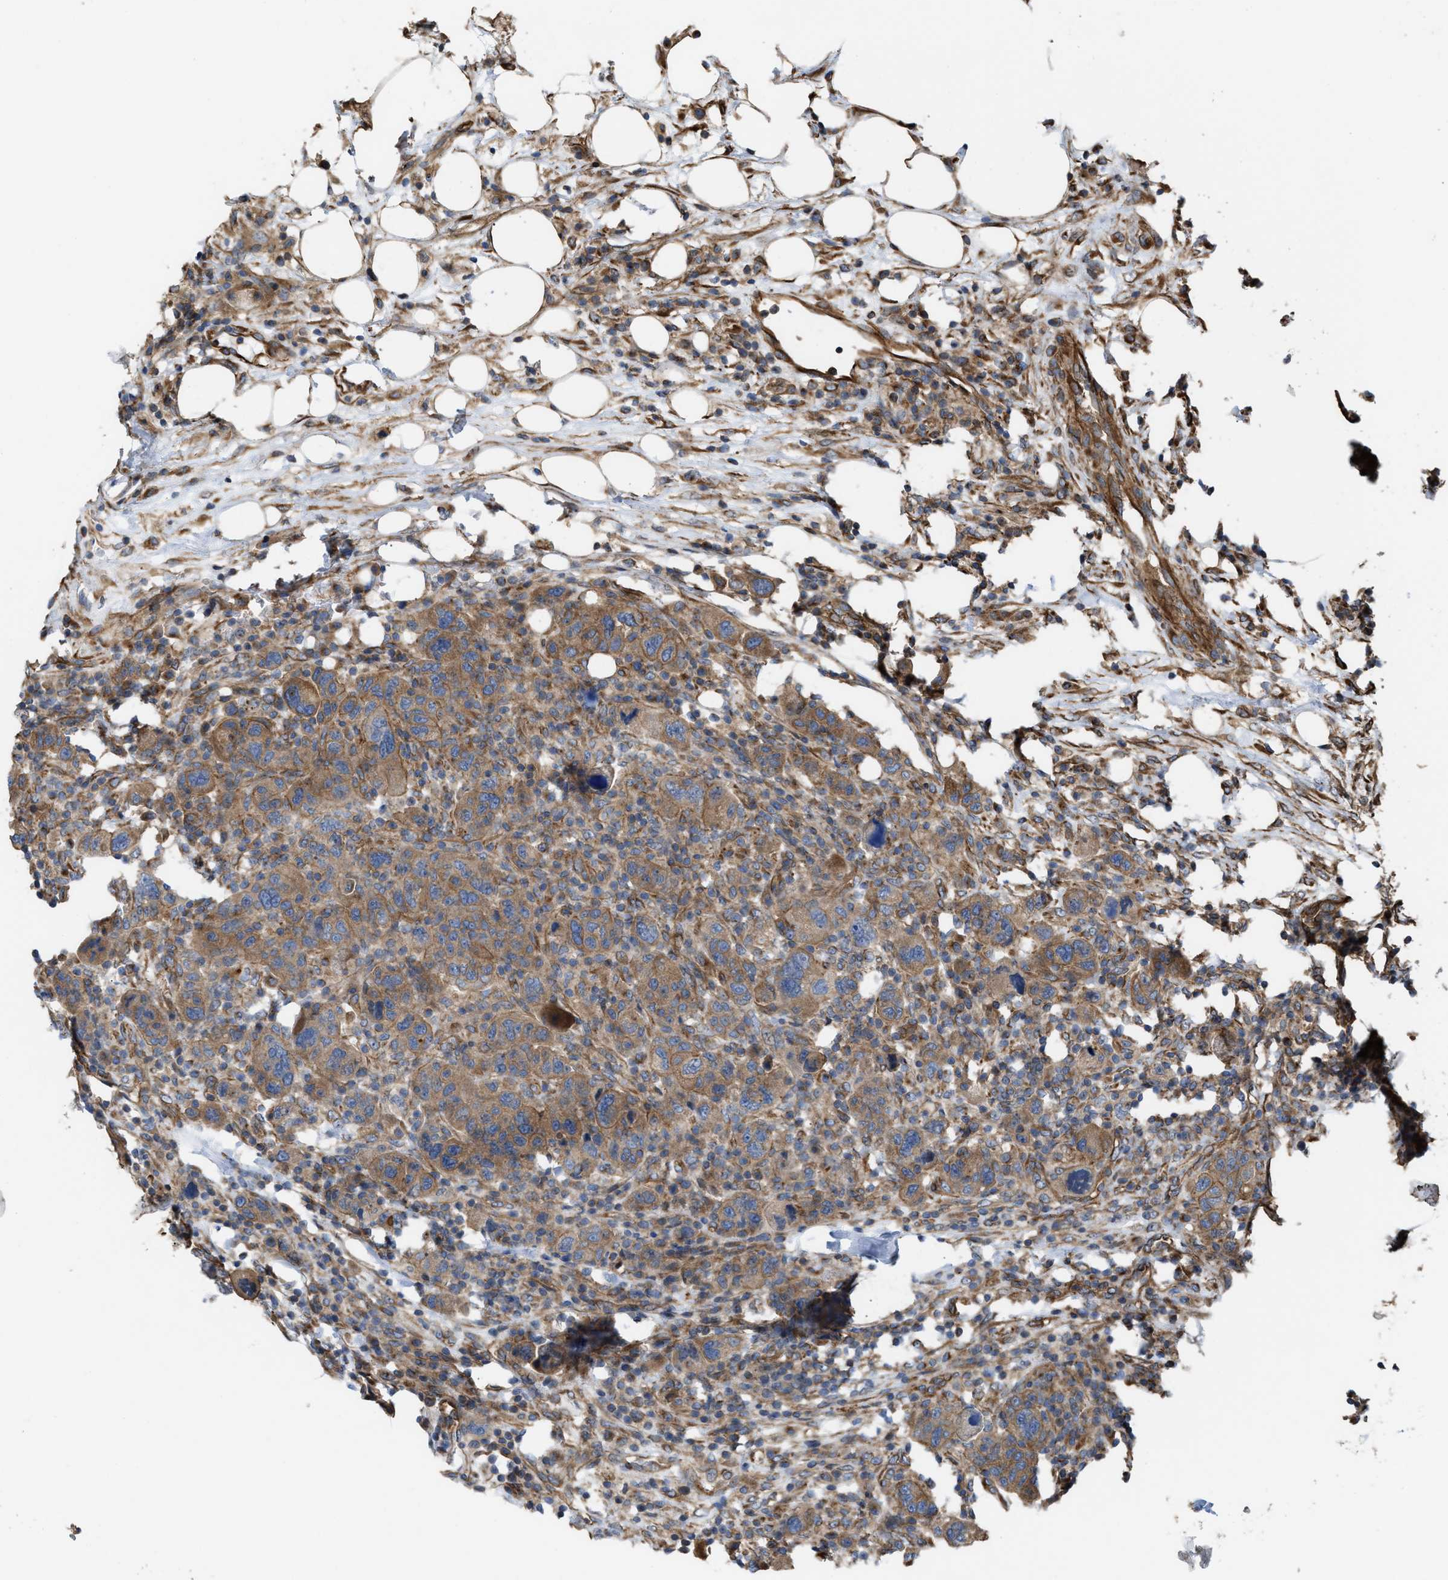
{"staining": {"intensity": "moderate", "quantity": ">75%", "location": "cytoplasmic/membranous"}, "tissue": "breast cancer", "cell_type": "Tumor cells", "image_type": "cancer", "snomed": [{"axis": "morphology", "description": "Duct carcinoma"}, {"axis": "topography", "description": "Breast"}], "caption": "Immunohistochemistry (IHC) image of human breast invasive ductal carcinoma stained for a protein (brown), which demonstrates medium levels of moderate cytoplasmic/membranous expression in about >75% of tumor cells.", "gene": "EPS15L1", "patient": {"sex": "female", "age": 37}}